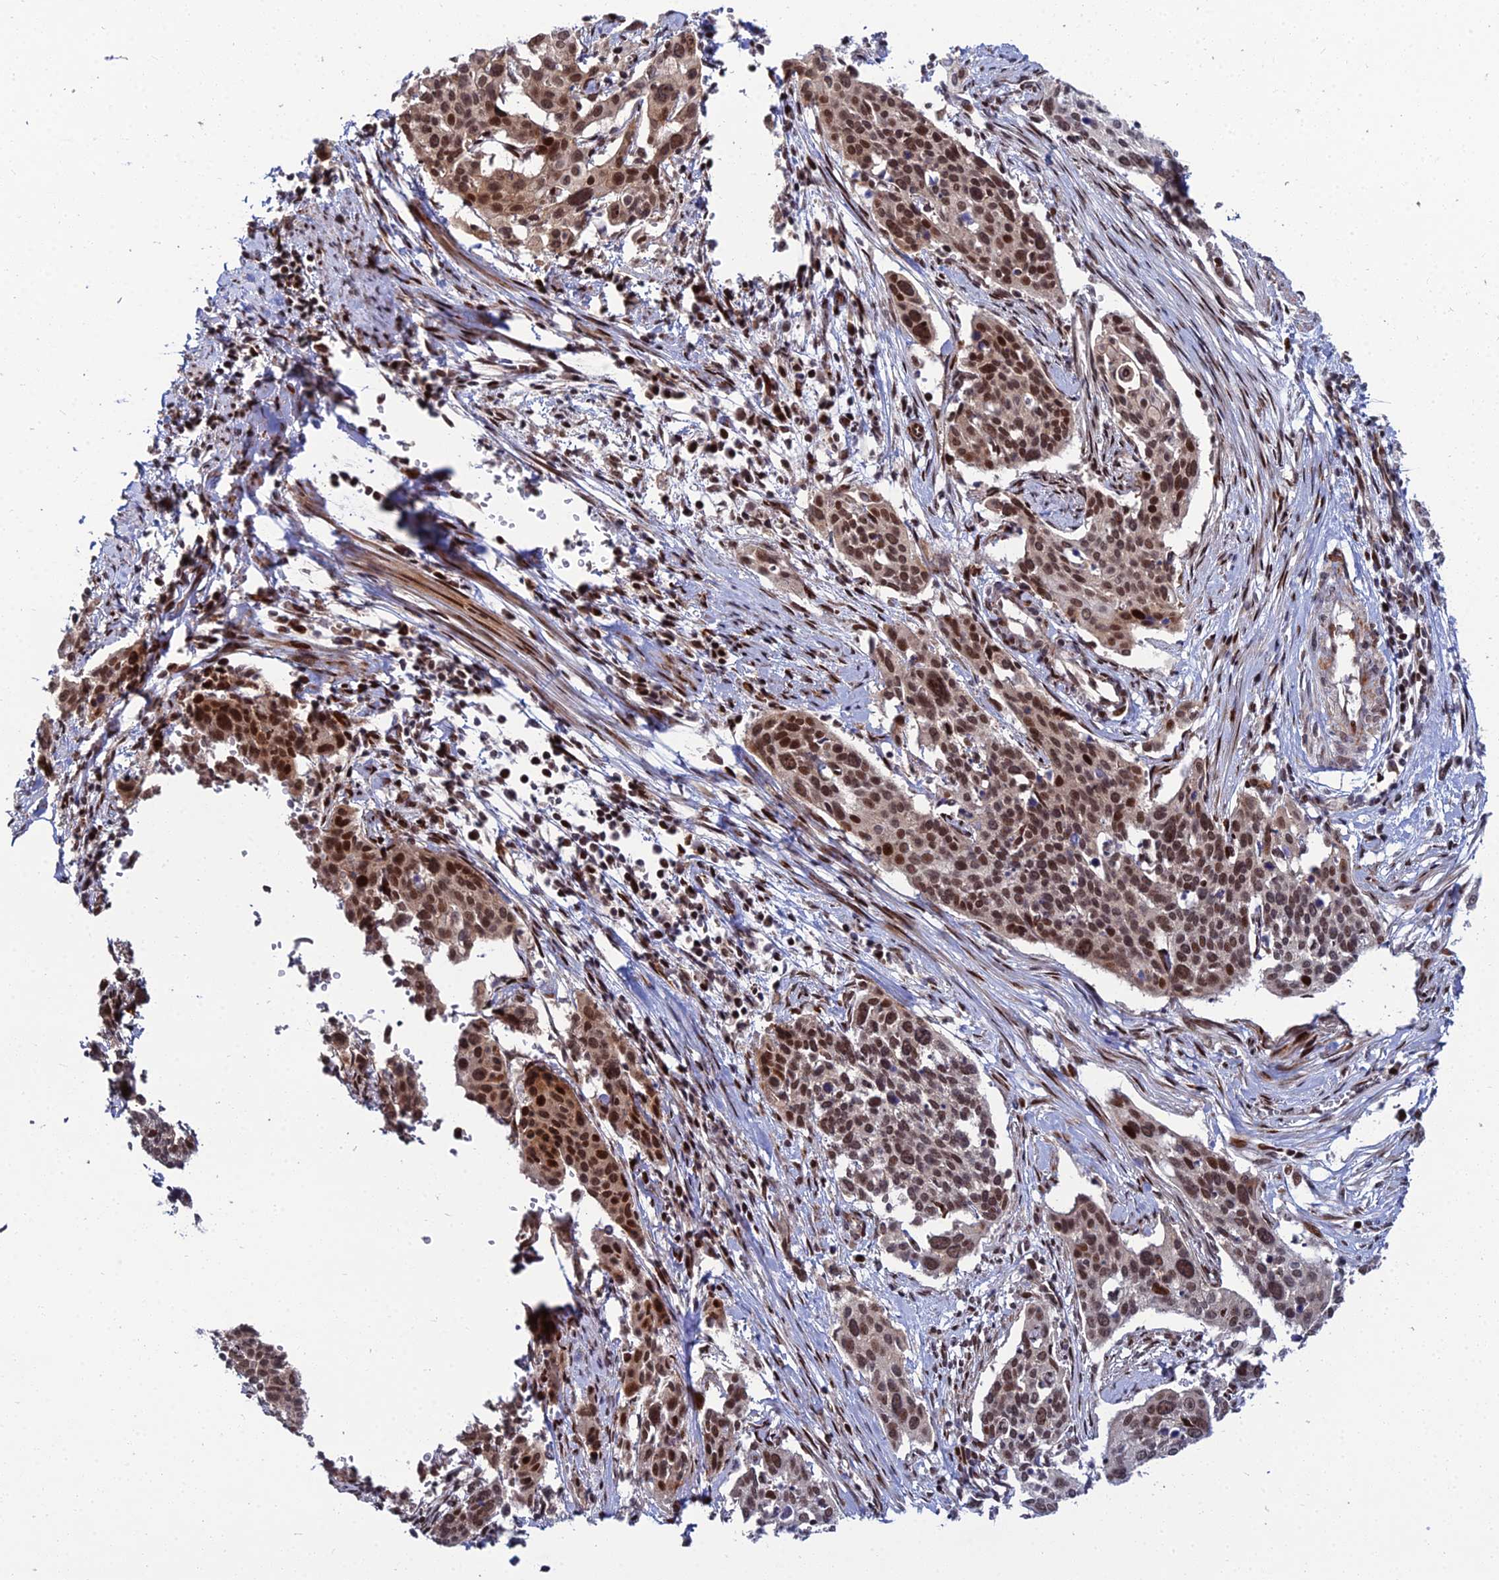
{"staining": {"intensity": "moderate", "quantity": ">75%", "location": "nuclear"}, "tissue": "cervical cancer", "cell_type": "Tumor cells", "image_type": "cancer", "snomed": [{"axis": "morphology", "description": "Squamous cell carcinoma, NOS"}, {"axis": "topography", "description": "Cervix"}], "caption": "DAB (3,3'-diaminobenzidine) immunohistochemical staining of human cervical cancer (squamous cell carcinoma) reveals moderate nuclear protein staining in about >75% of tumor cells. (Stains: DAB (3,3'-diaminobenzidine) in brown, nuclei in blue, Microscopy: brightfield microscopy at high magnification).", "gene": "ZNF668", "patient": {"sex": "female", "age": 44}}